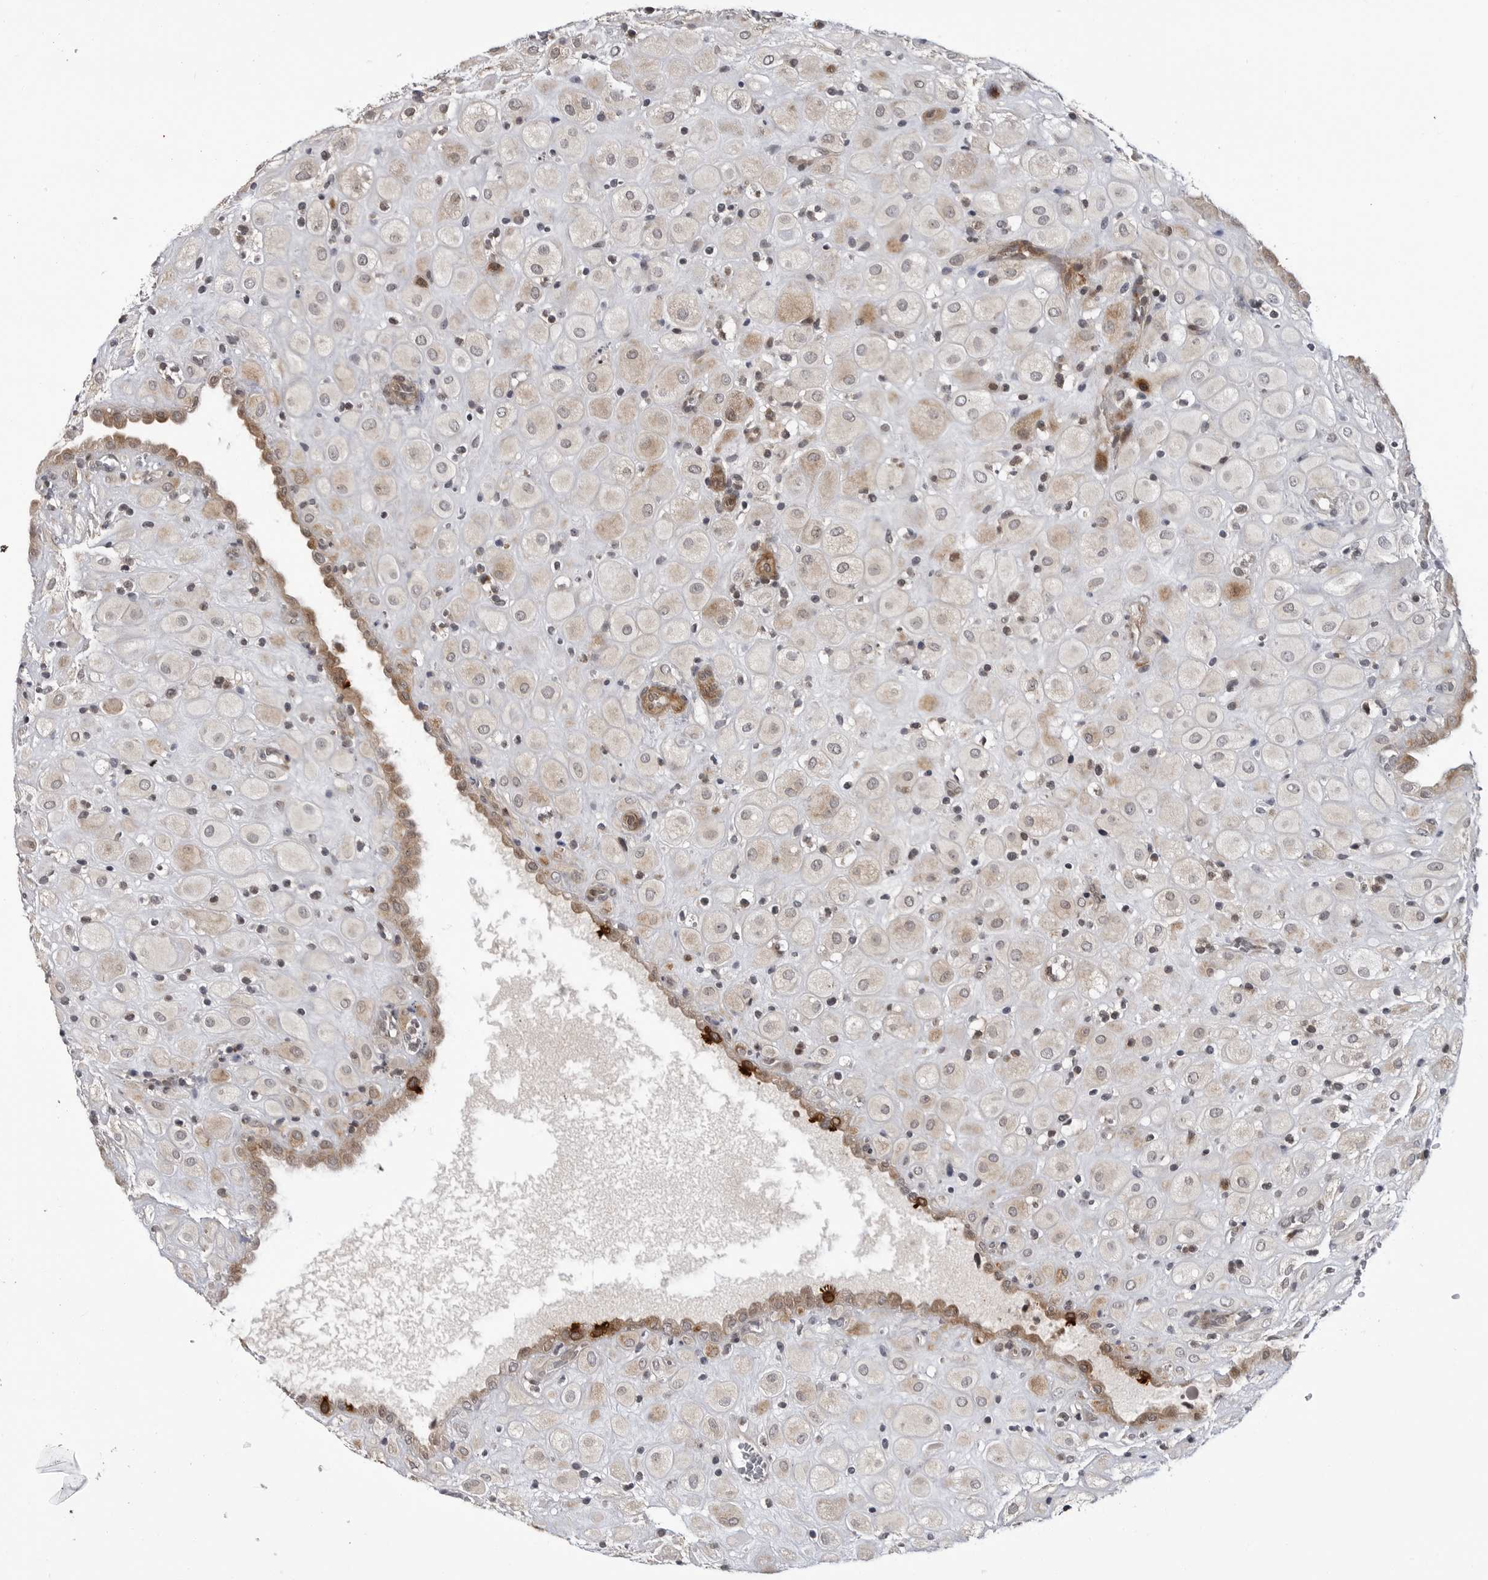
{"staining": {"intensity": "moderate", "quantity": ">75%", "location": "cytoplasmic/membranous"}, "tissue": "placenta", "cell_type": "Decidual cells", "image_type": "normal", "snomed": [{"axis": "morphology", "description": "Normal tissue, NOS"}, {"axis": "topography", "description": "Placenta"}], "caption": "Decidual cells show moderate cytoplasmic/membranous positivity in about >75% of cells in benign placenta.", "gene": "ADAMTS5", "patient": {"sex": "female", "age": 35}}